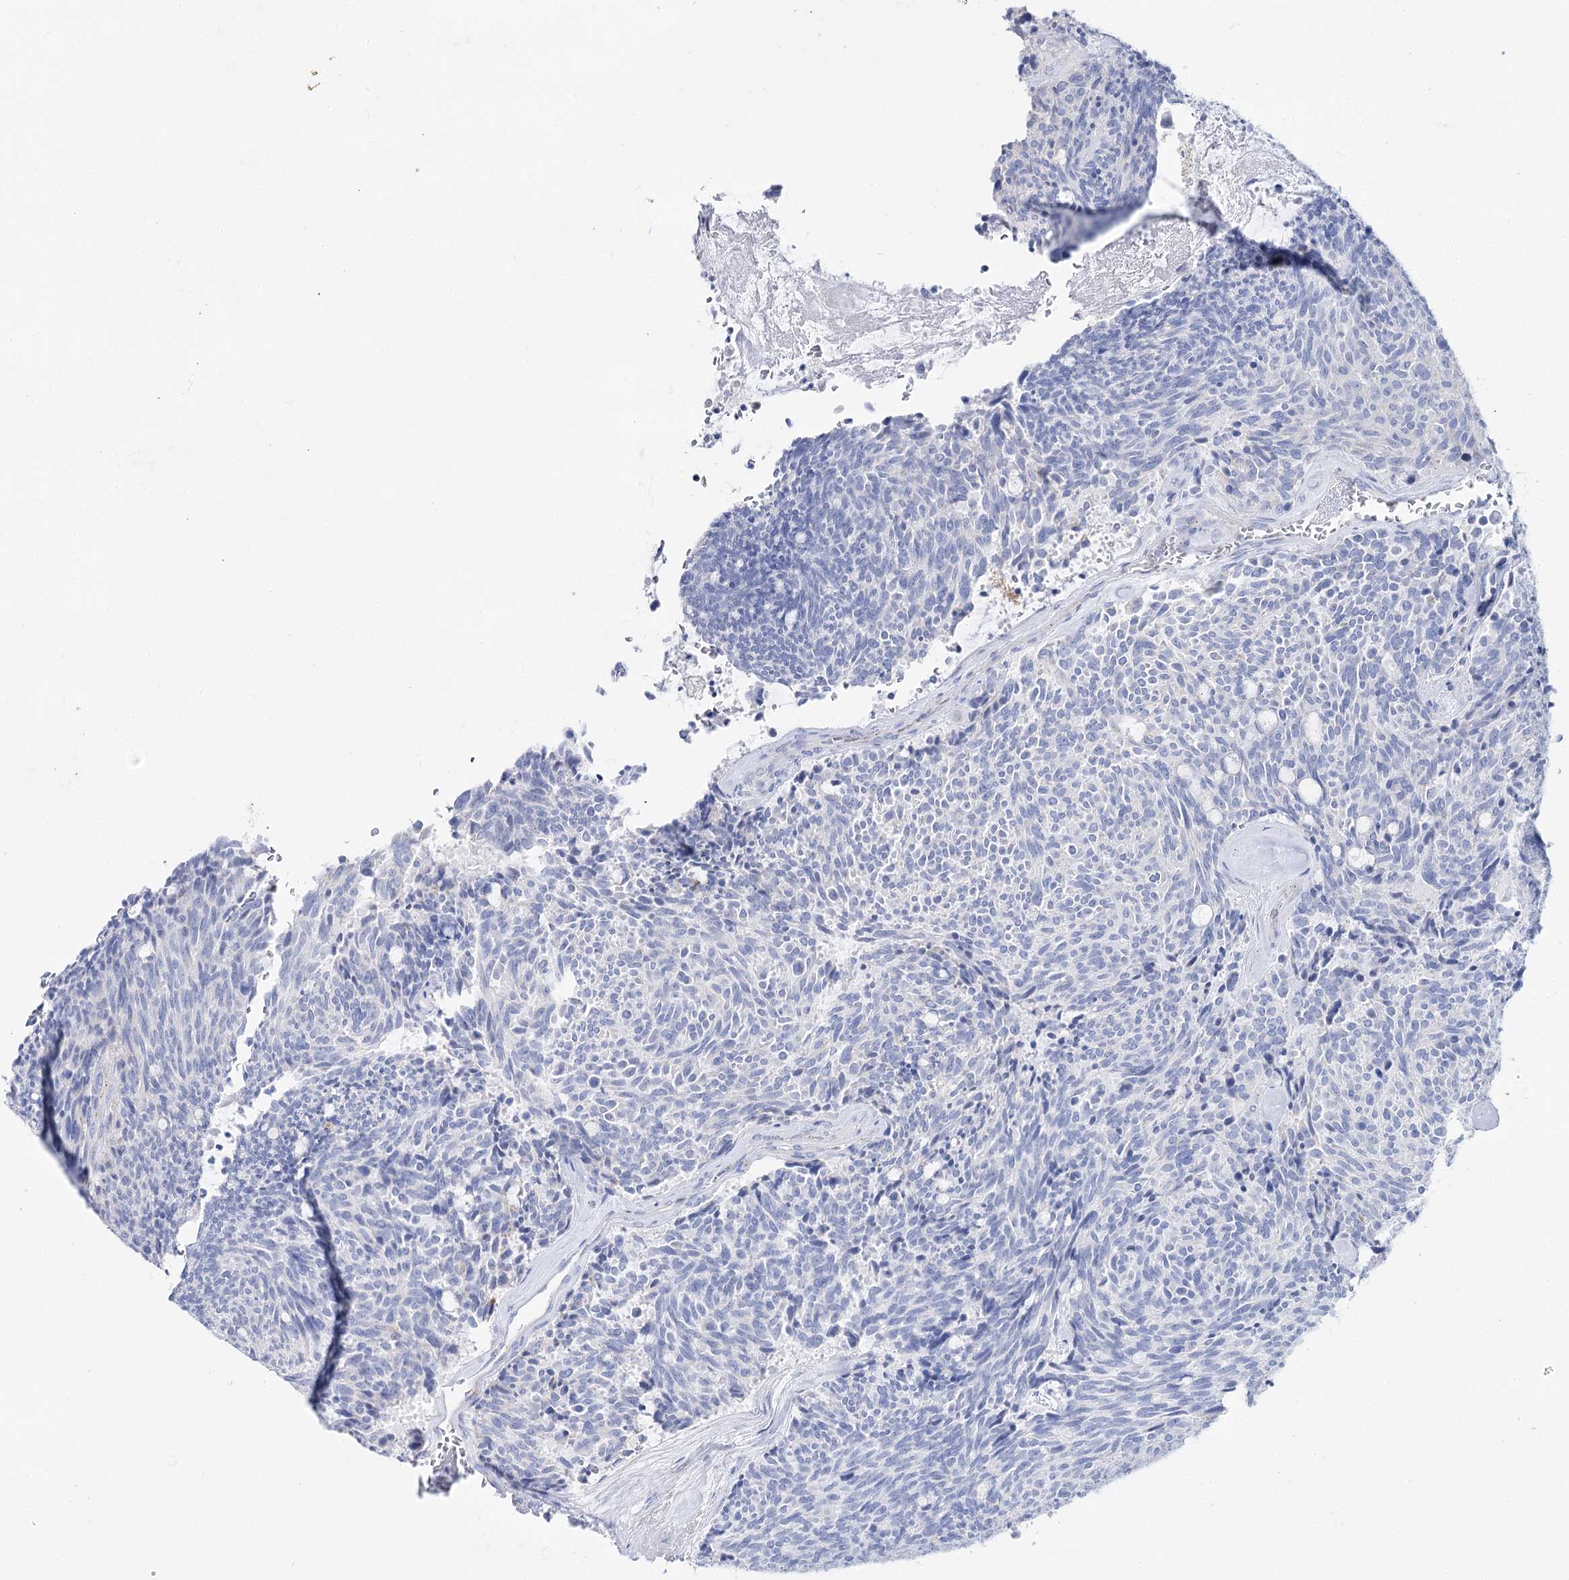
{"staining": {"intensity": "negative", "quantity": "none", "location": "none"}, "tissue": "carcinoid", "cell_type": "Tumor cells", "image_type": "cancer", "snomed": [{"axis": "morphology", "description": "Carcinoid, malignant, NOS"}, {"axis": "topography", "description": "Pancreas"}], "caption": "A micrograph of human carcinoid is negative for staining in tumor cells. Nuclei are stained in blue.", "gene": "SLC3A1", "patient": {"sex": "female", "age": 54}}